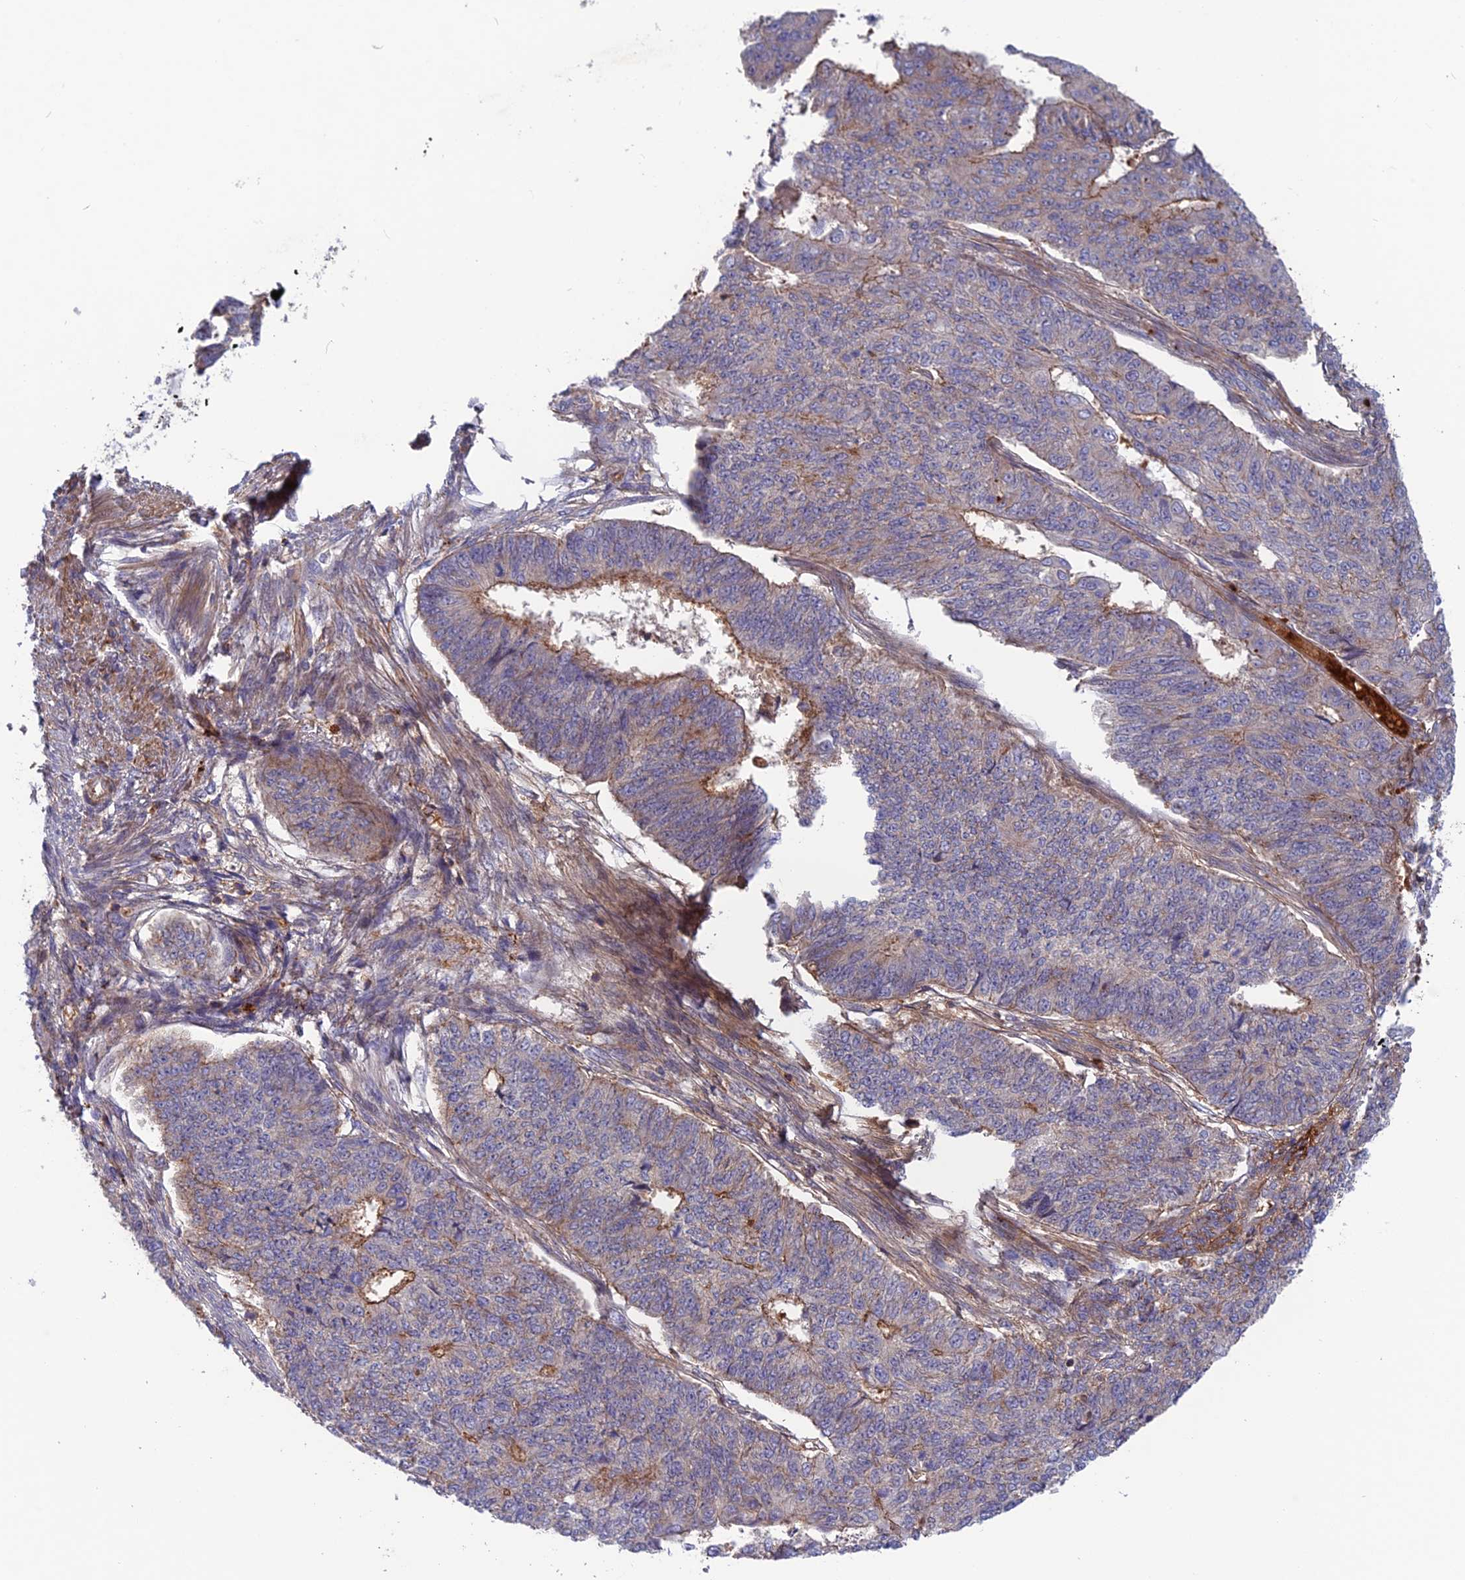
{"staining": {"intensity": "weak", "quantity": "<25%", "location": "cytoplasmic/membranous"}, "tissue": "endometrial cancer", "cell_type": "Tumor cells", "image_type": "cancer", "snomed": [{"axis": "morphology", "description": "Adenocarcinoma, NOS"}, {"axis": "topography", "description": "Endometrium"}], "caption": "A histopathology image of endometrial cancer (adenocarcinoma) stained for a protein demonstrates no brown staining in tumor cells.", "gene": "CPNE7", "patient": {"sex": "female", "age": 32}}